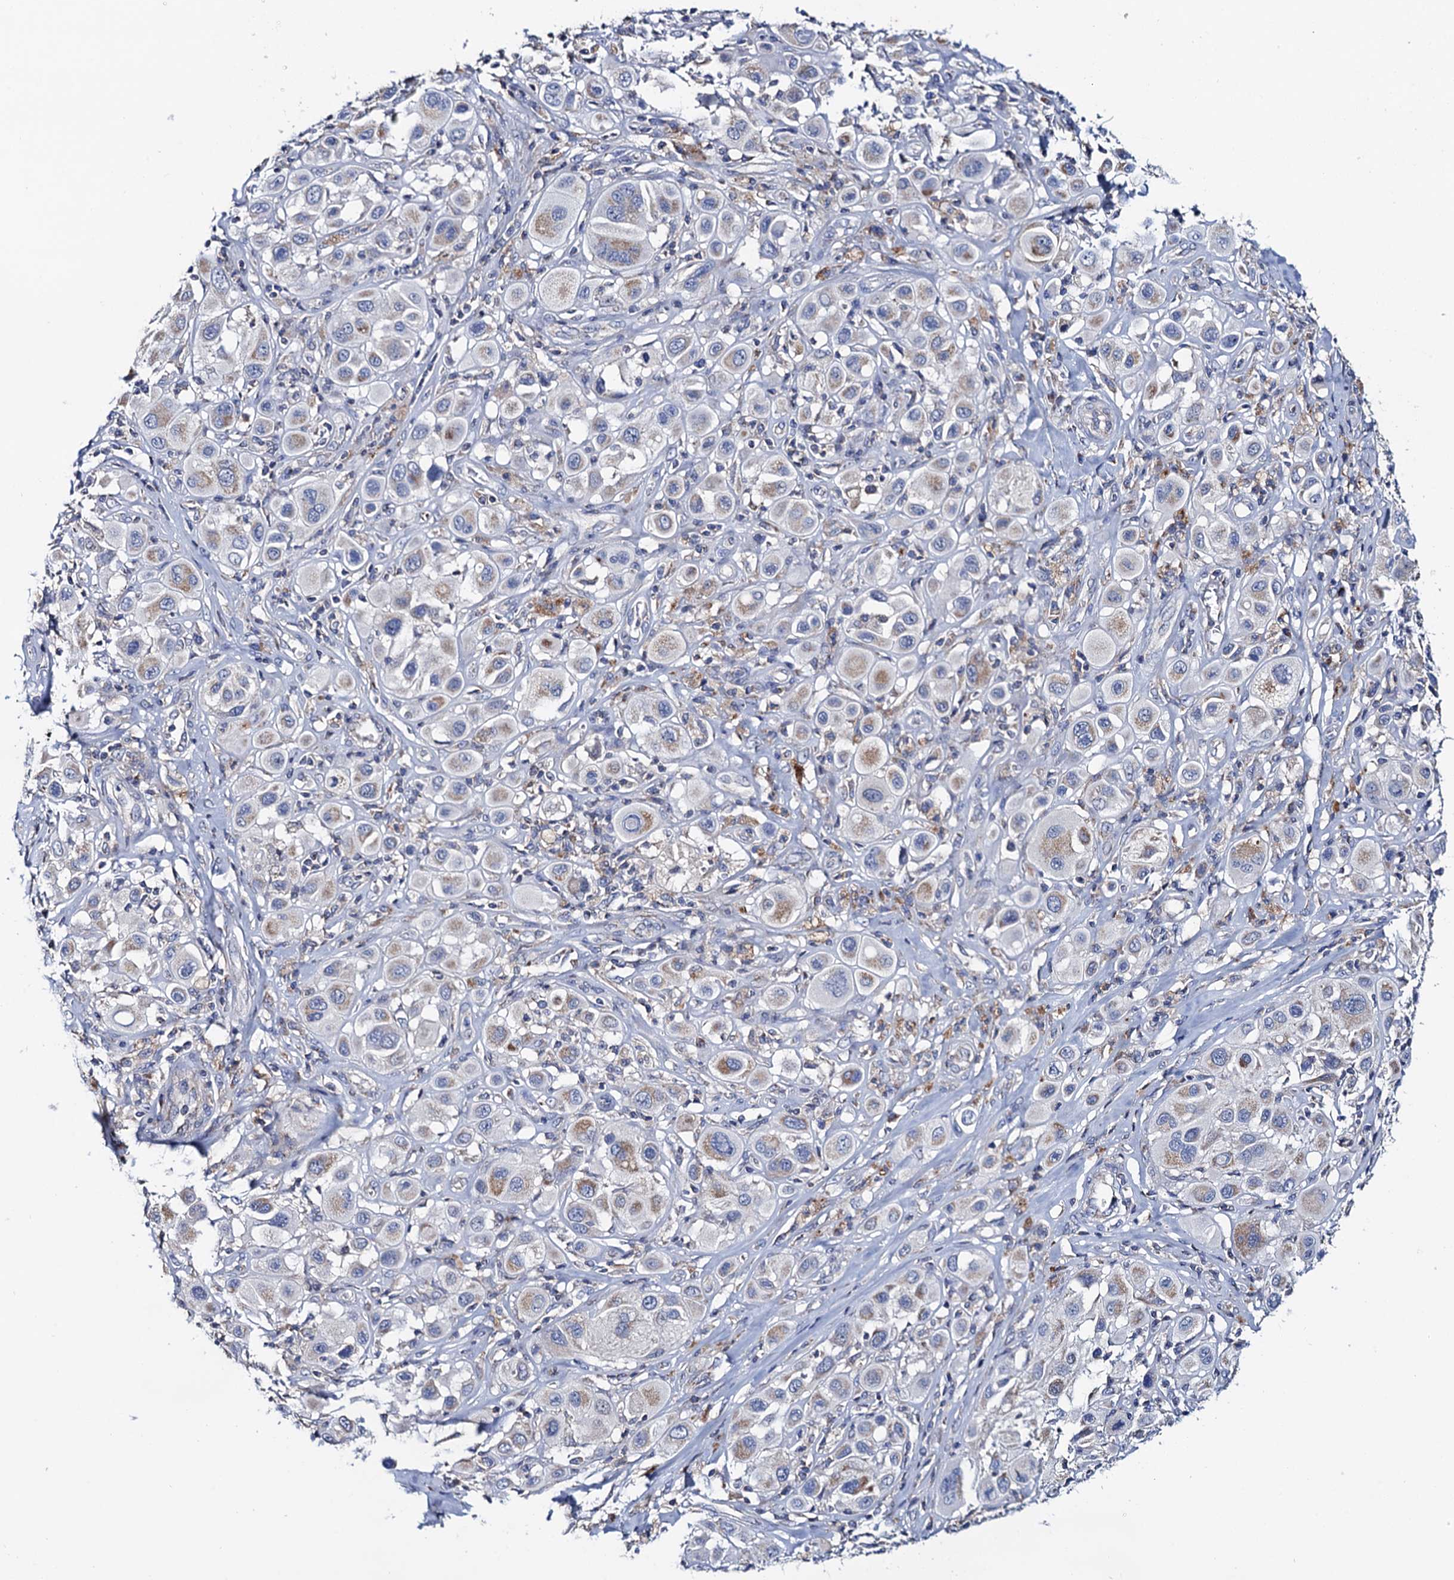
{"staining": {"intensity": "weak", "quantity": "25%-75%", "location": "cytoplasmic/membranous"}, "tissue": "melanoma", "cell_type": "Tumor cells", "image_type": "cancer", "snomed": [{"axis": "morphology", "description": "Malignant melanoma, Metastatic site"}, {"axis": "topography", "description": "Skin"}], "caption": "Immunohistochemical staining of human melanoma demonstrates weak cytoplasmic/membranous protein staining in approximately 25%-75% of tumor cells.", "gene": "MRPL48", "patient": {"sex": "male", "age": 41}}